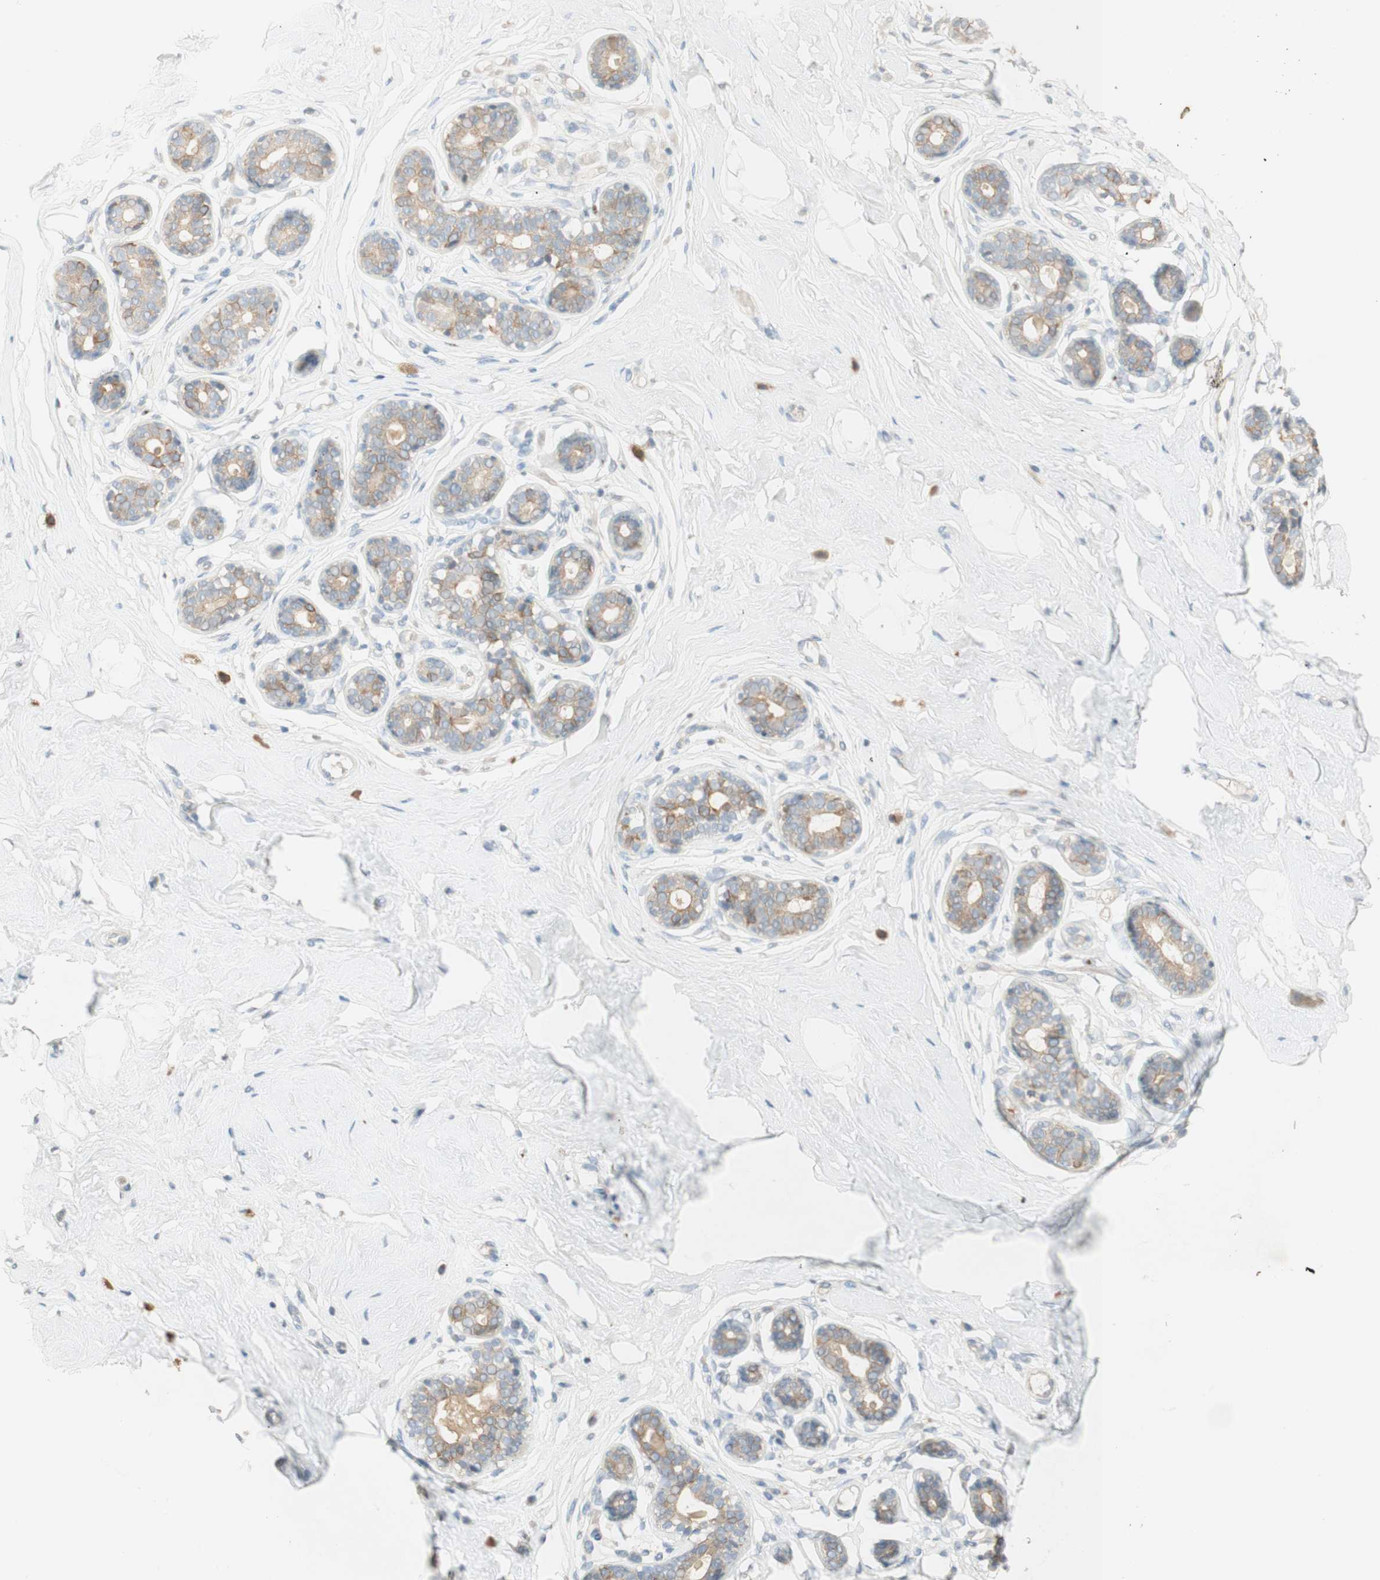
{"staining": {"intensity": "negative", "quantity": "none", "location": "none"}, "tissue": "breast", "cell_type": "Adipocytes", "image_type": "normal", "snomed": [{"axis": "morphology", "description": "Normal tissue, NOS"}, {"axis": "topography", "description": "Breast"}], "caption": "Human breast stained for a protein using immunohistochemistry (IHC) exhibits no staining in adipocytes.", "gene": "CLCN2", "patient": {"sex": "female", "age": 23}}